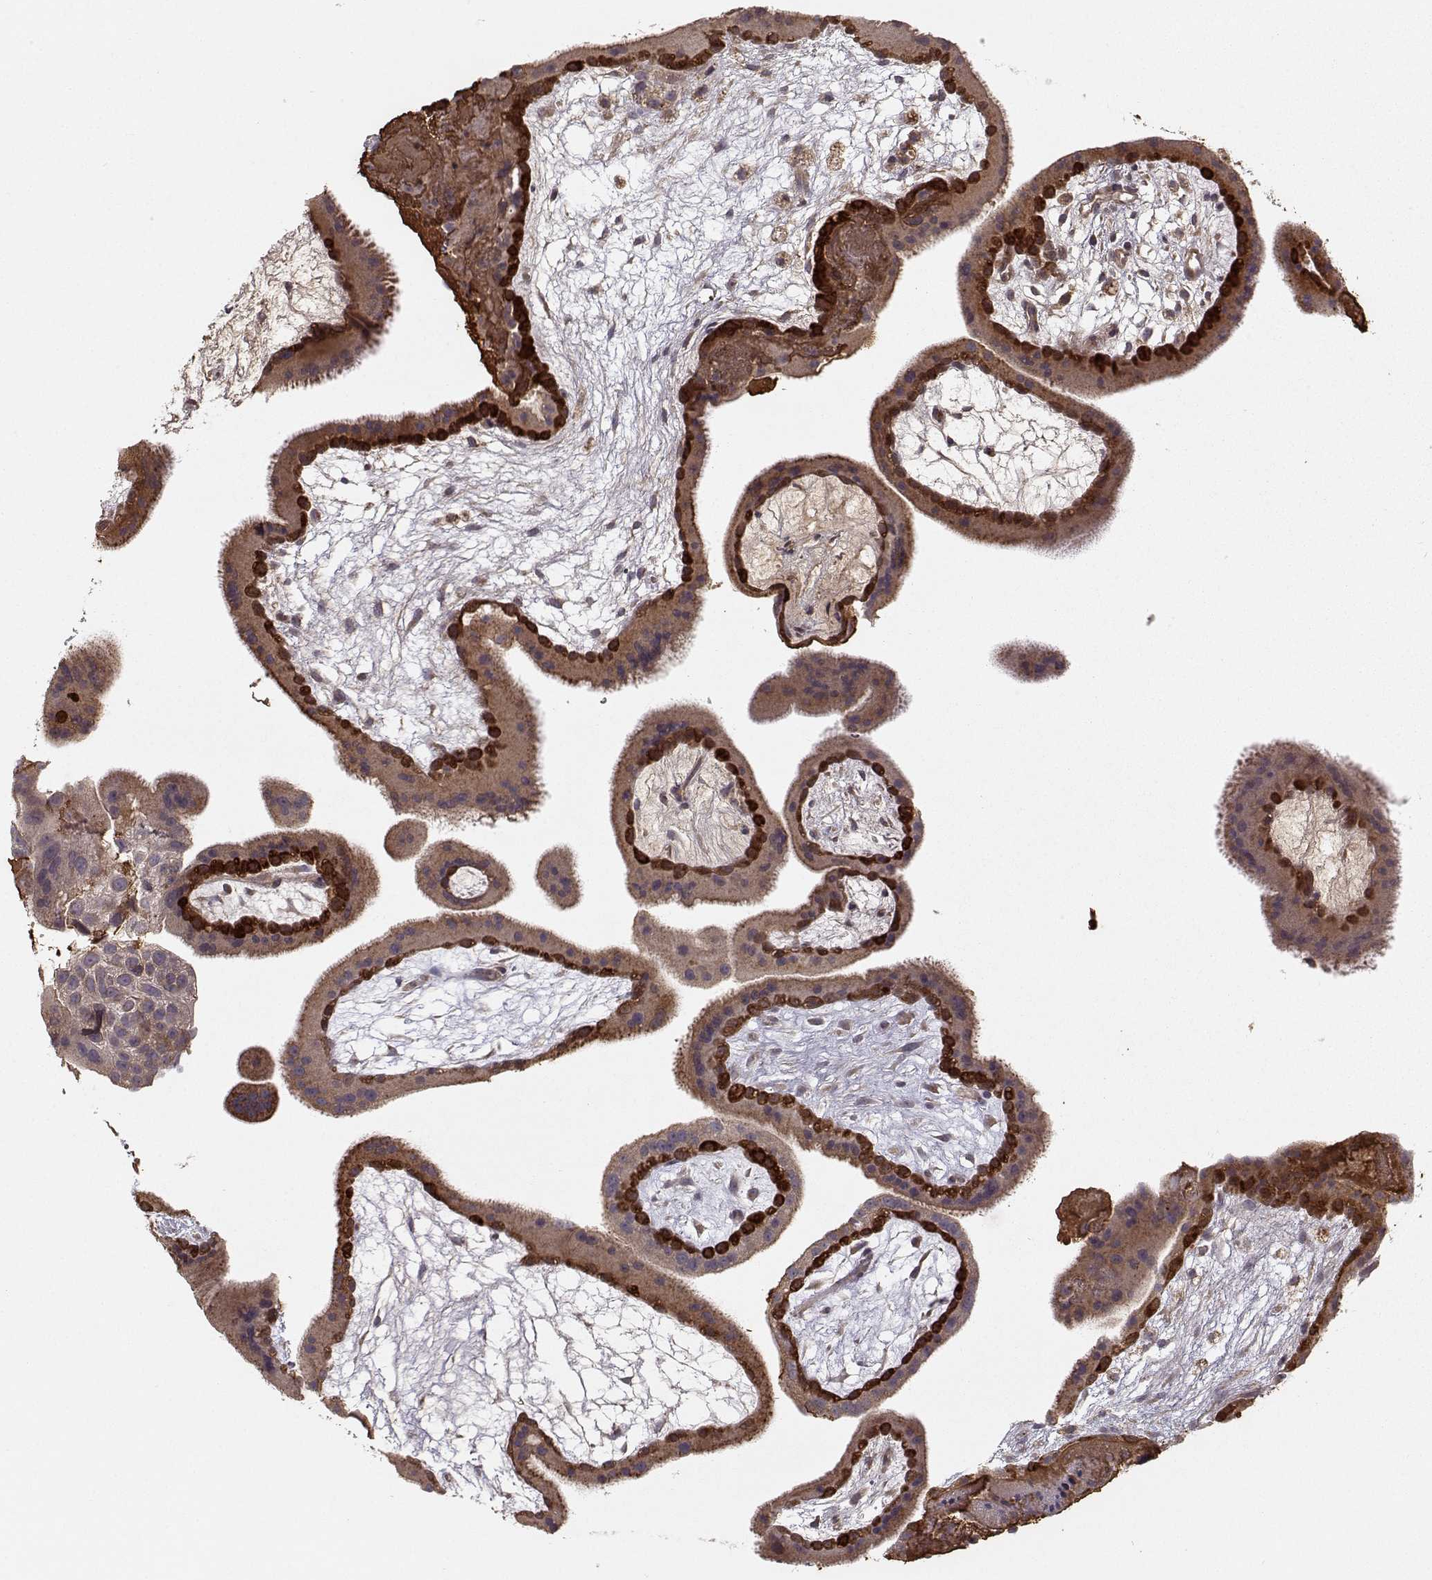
{"staining": {"intensity": "weak", "quantity": "<25%", "location": "cytoplasmic/membranous"}, "tissue": "placenta", "cell_type": "Decidual cells", "image_type": "normal", "snomed": [{"axis": "morphology", "description": "Normal tissue, NOS"}, {"axis": "topography", "description": "Placenta"}], "caption": "IHC of benign placenta displays no positivity in decidual cells. (DAB (3,3'-diaminobenzidine) immunohistochemistry, high magnification).", "gene": "WNT6", "patient": {"sex": "female", "age": 19}}